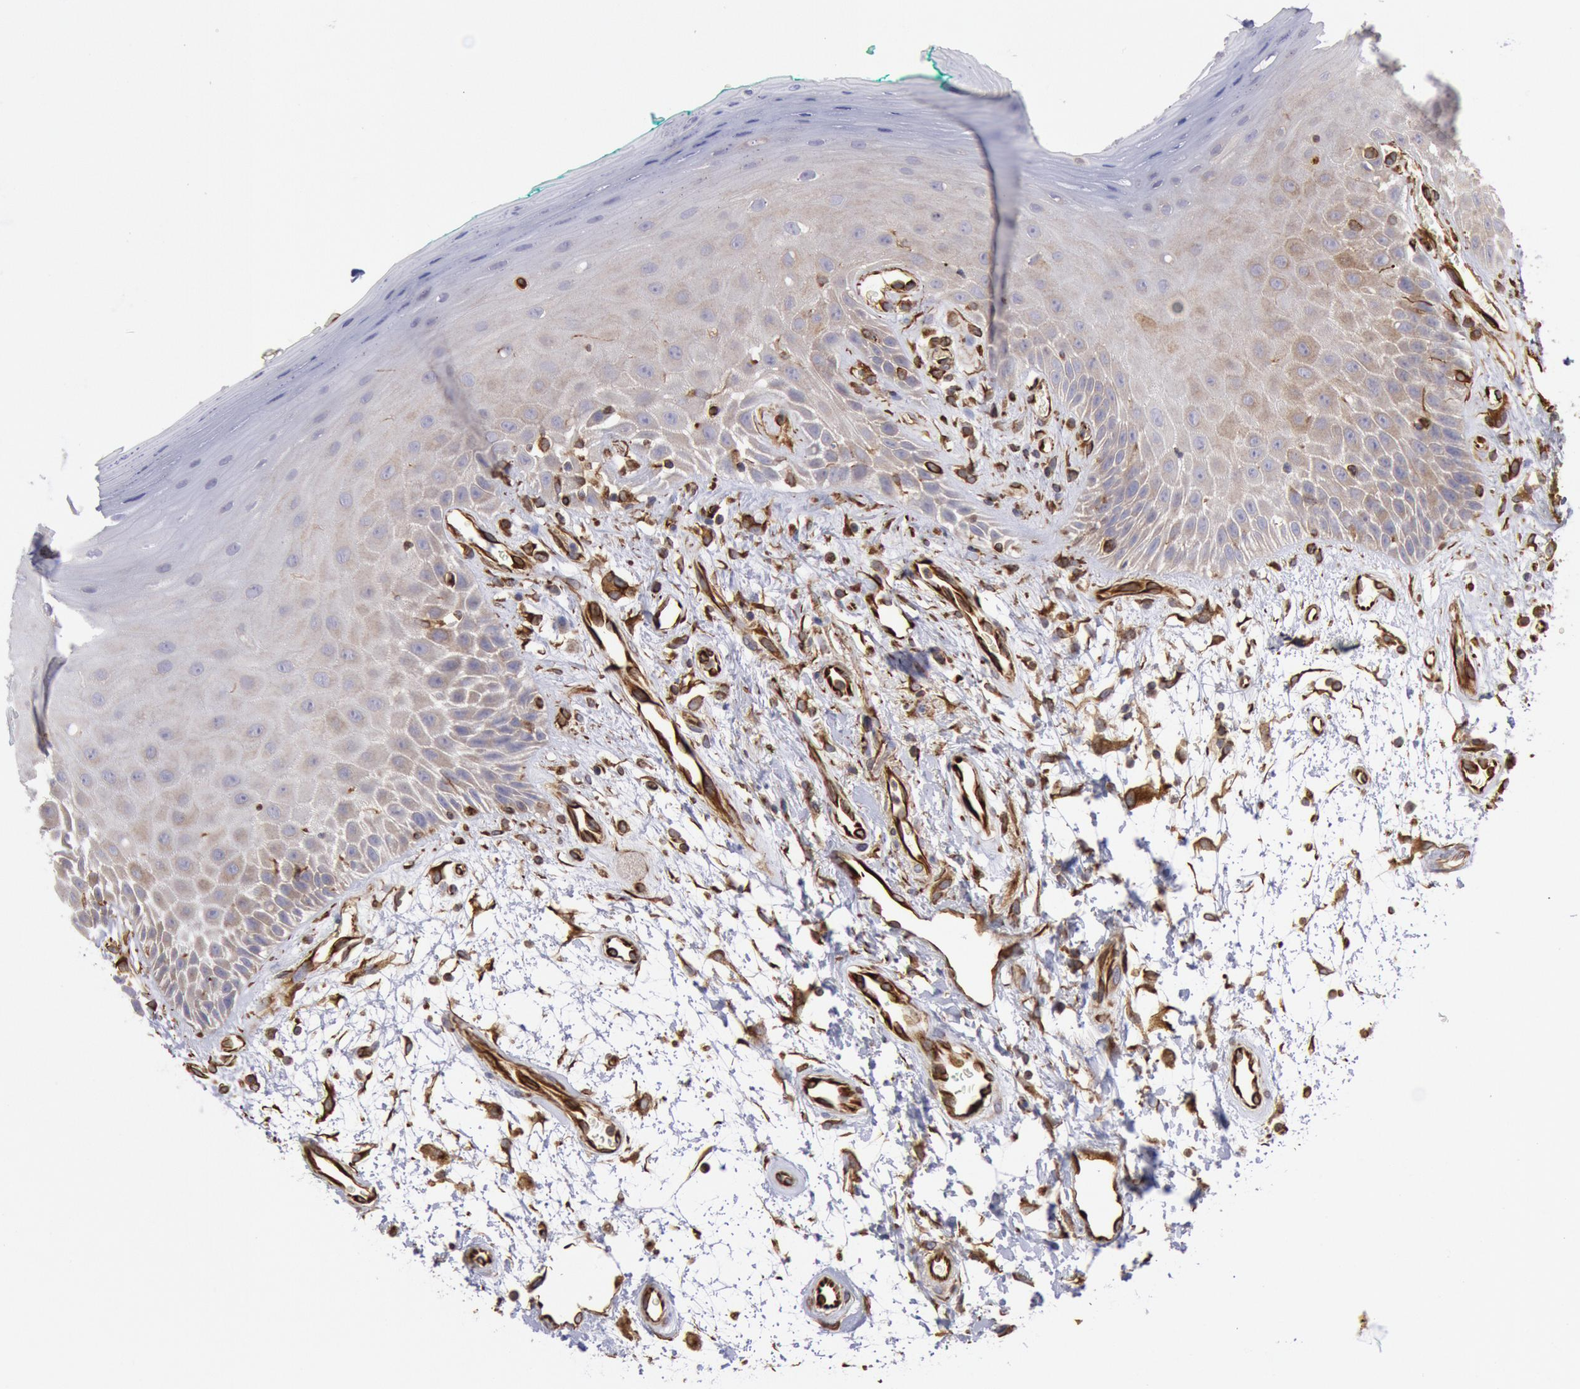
{"staining": {"intensity": "weak", "quantity": "<25%", "location": "cytoplasmic/membranous"}, "tissue": "oral mucosa", "cell_type": "Squamous epithelial cells", "image_type": "normal", "snomed": [{"axis": "morphology", "description": "Normal tissue, NOS"}, {"axis": "morphology", "description": "Squamous cell carcinoma, NOS"}, {"axis": "topography", "description": "Skeletal muscle"}, {"axis": "topography", "description": "Oral tissue"}, {"axis": "topography", "description": "Head-Neck"}], "caption": "Histopathology image shows no protein expression in squamous epithelial cells of unremarkable oral mucosa.", "gene": "RNF139", "patient": {"sex": "female", "age": 84}}